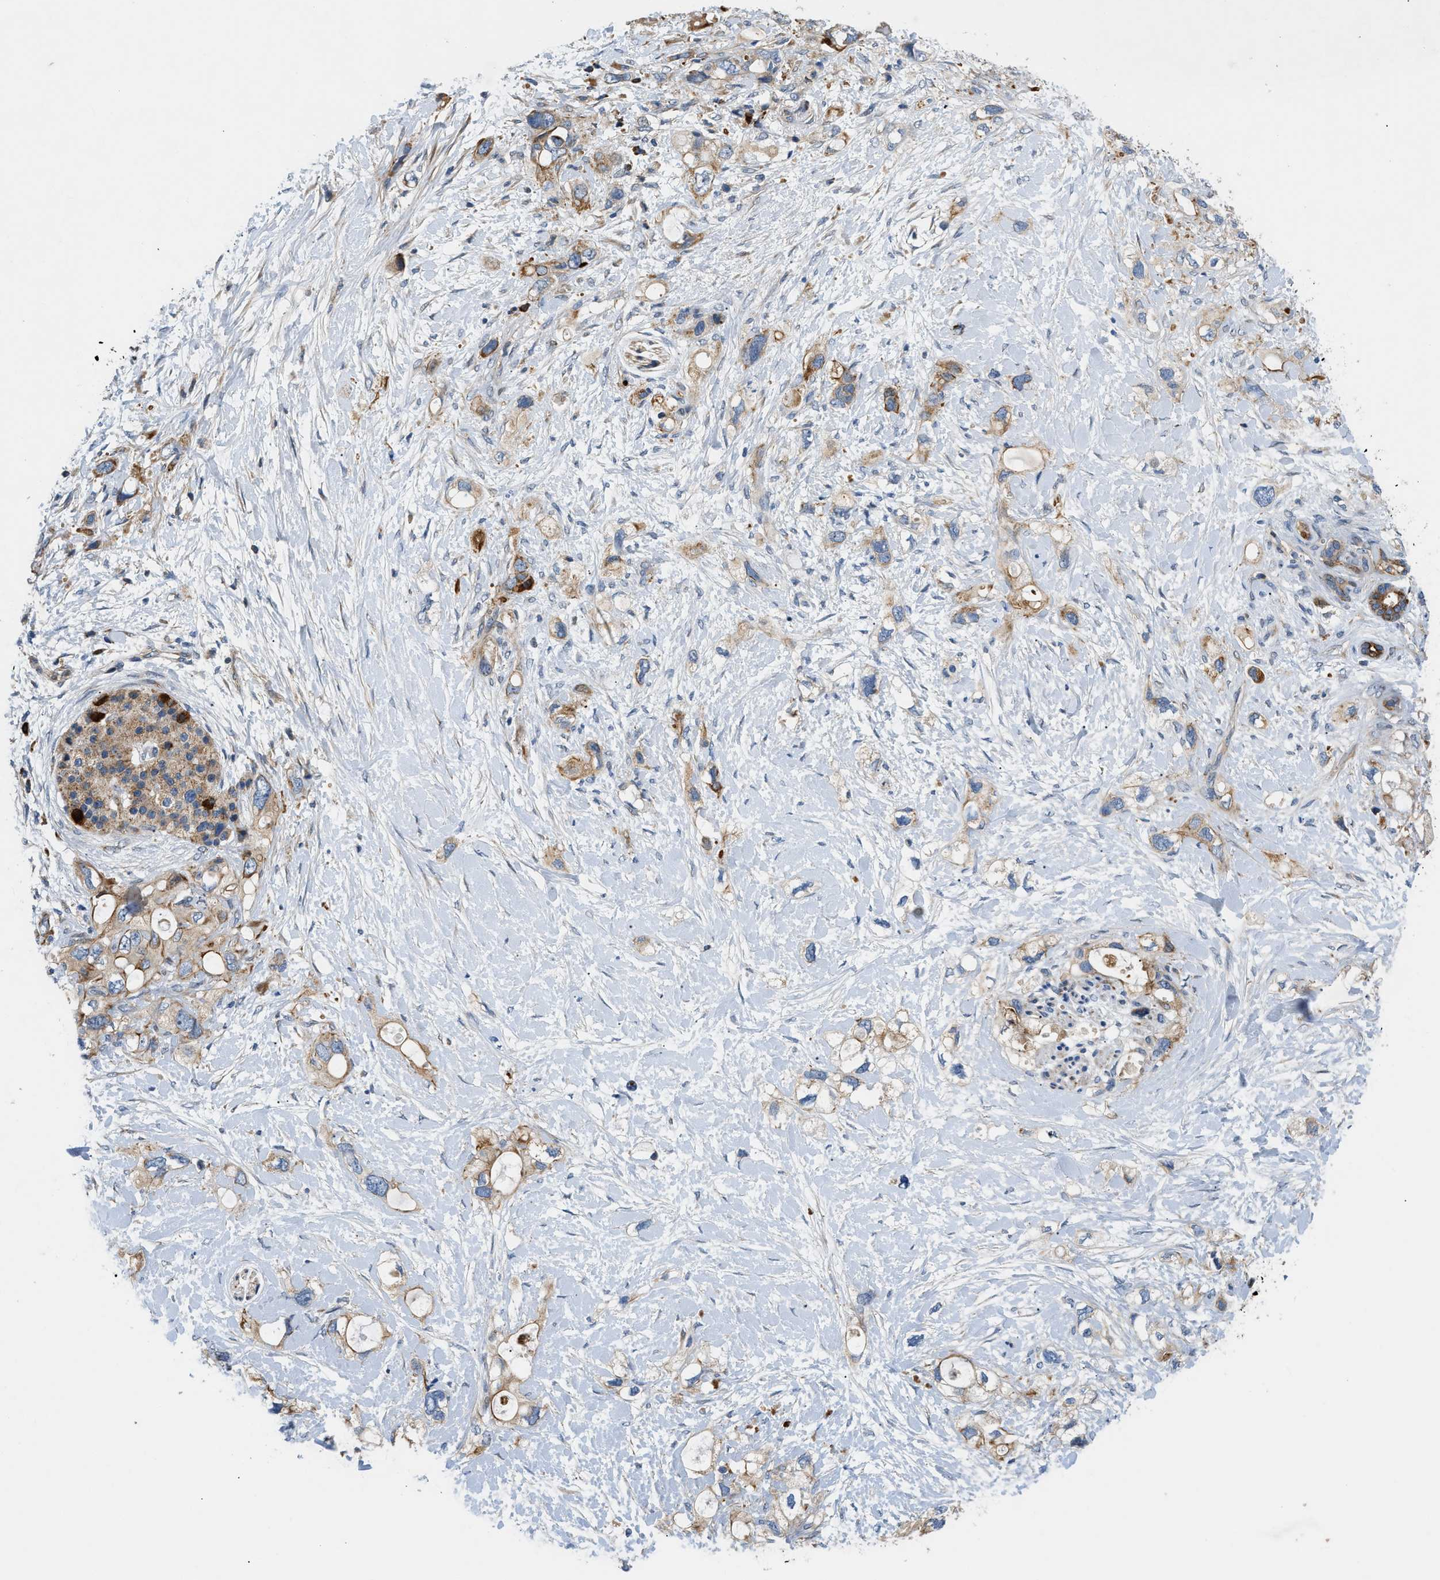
{"staining": {"intensity": "moderate", "quantity": "25%-75%", "location": "cytoplasmic/membranous"}, "tissue": "pancreatic cancer", "cell_type": "Tumor cells", "image_type": "cancer", "snomed": [{"axis": "morphology", "description": "Adenocarcinoma, NOS"}, {"axis": "topography", "description": "Pancreas"}], "caption": "Immunohistochemistry micrograph of neoplastic tissue: human adenocarcinoma (pancreatic) stained using immunohistochemistry shows medium levels of moderate protein expression localized specifically in the cytoplasmic/membranous of tumor cells, appearing as a cytoplasmic/membranous brown color.", "gene": "DHODH", "patient": {"sex": "female", "age": 56}}